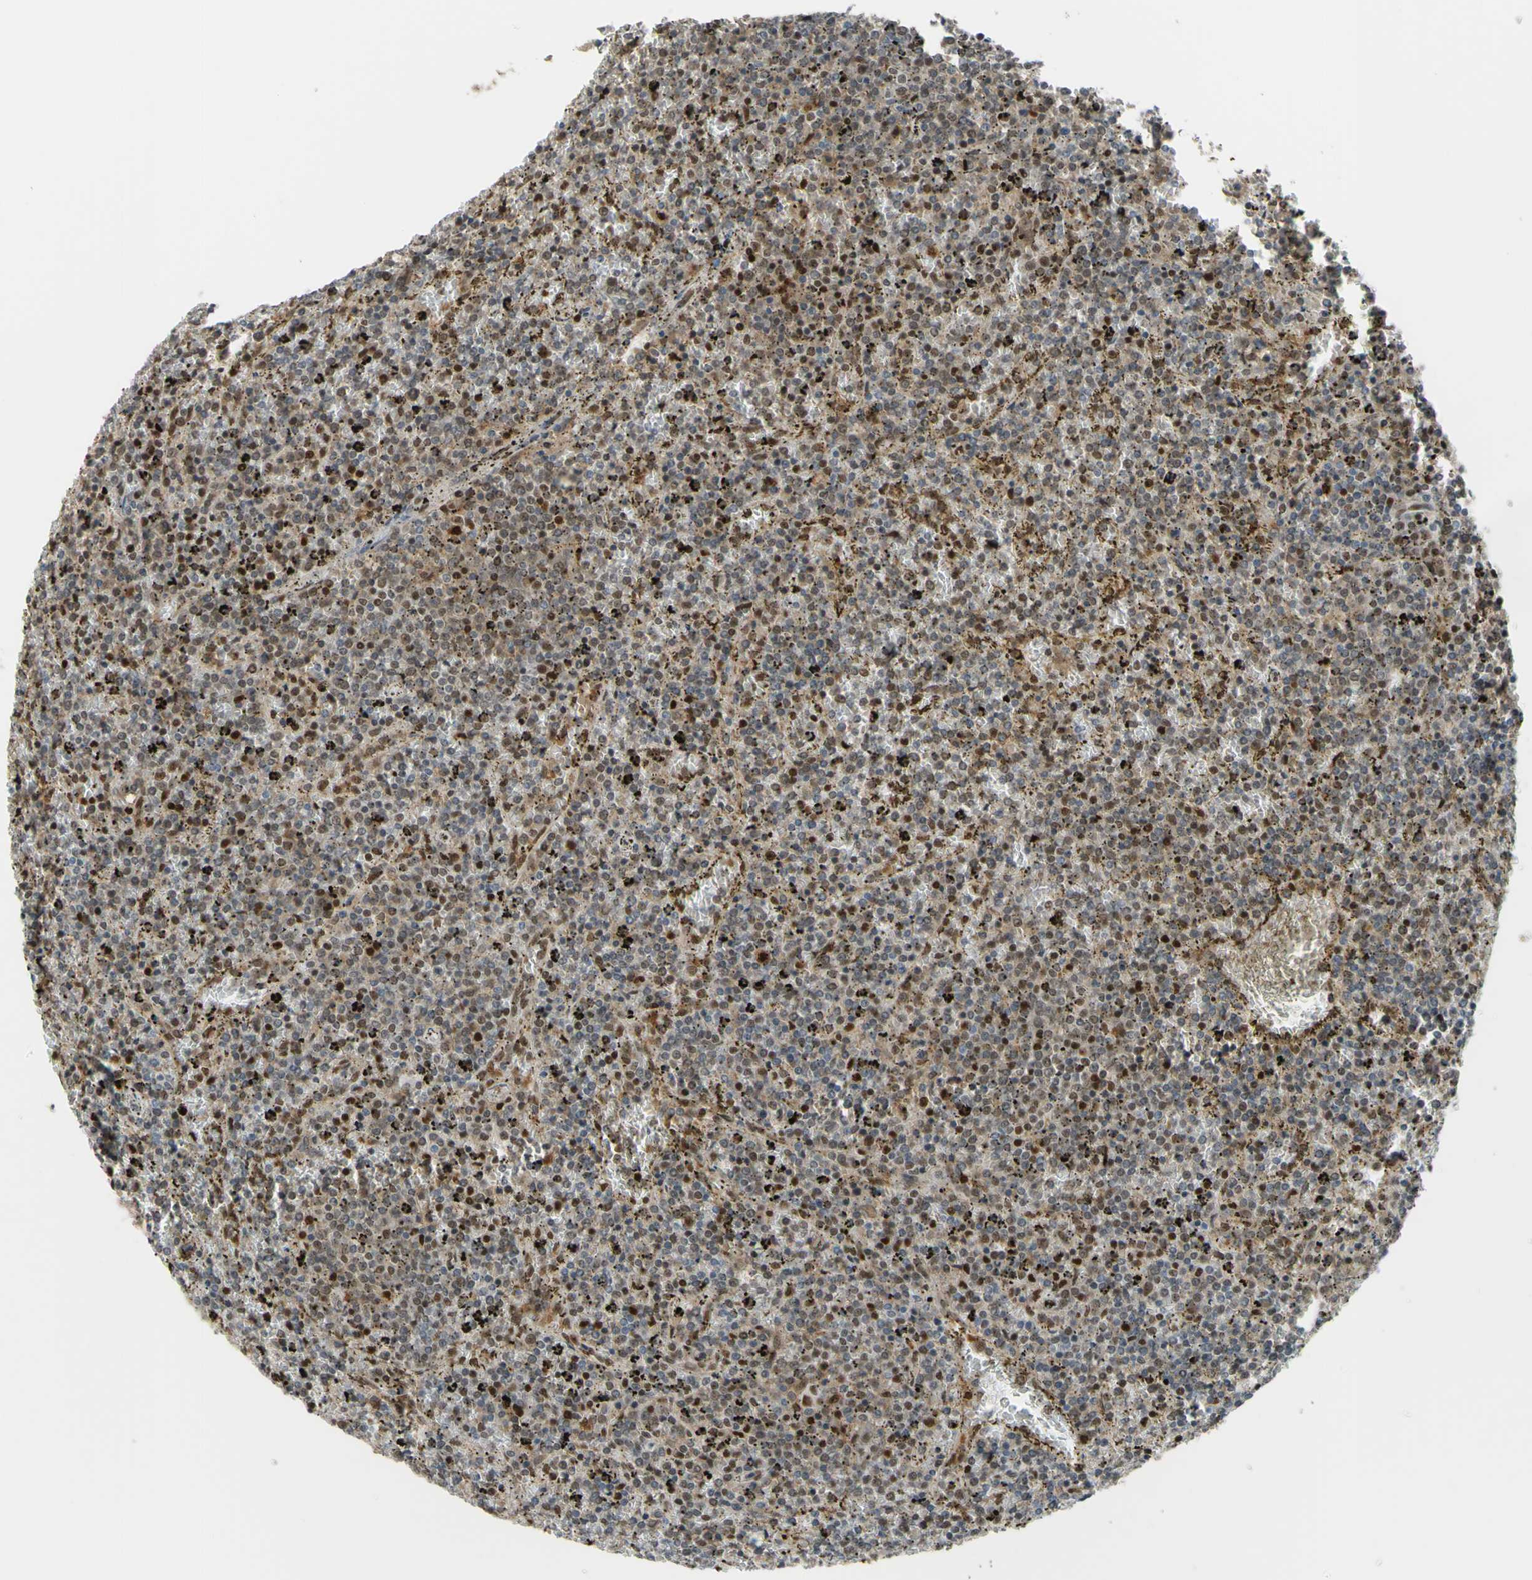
{"staining": {"intensity": "weak", "quantity": ">75%", "location": "cytoplasmic/membranous,nuclear"}, "tissue": "lymphoma", "cell_type": "Tumor cells", "image_type": "cancer", "snomed": [{"axis": "morphology", "description": "Malignant lymphoma, non-Hodgkin's type, Low grade"}, {"axis": "topography", "description": "Spleen"}], "caption": "Human malignant lymphoma, non-Hodgkin's type (low-grade) stained with a protein marker exhibits weak staining in tumor cells.", "gene": "FKBP5", "patient": {"sex": "female", "age": 77}}